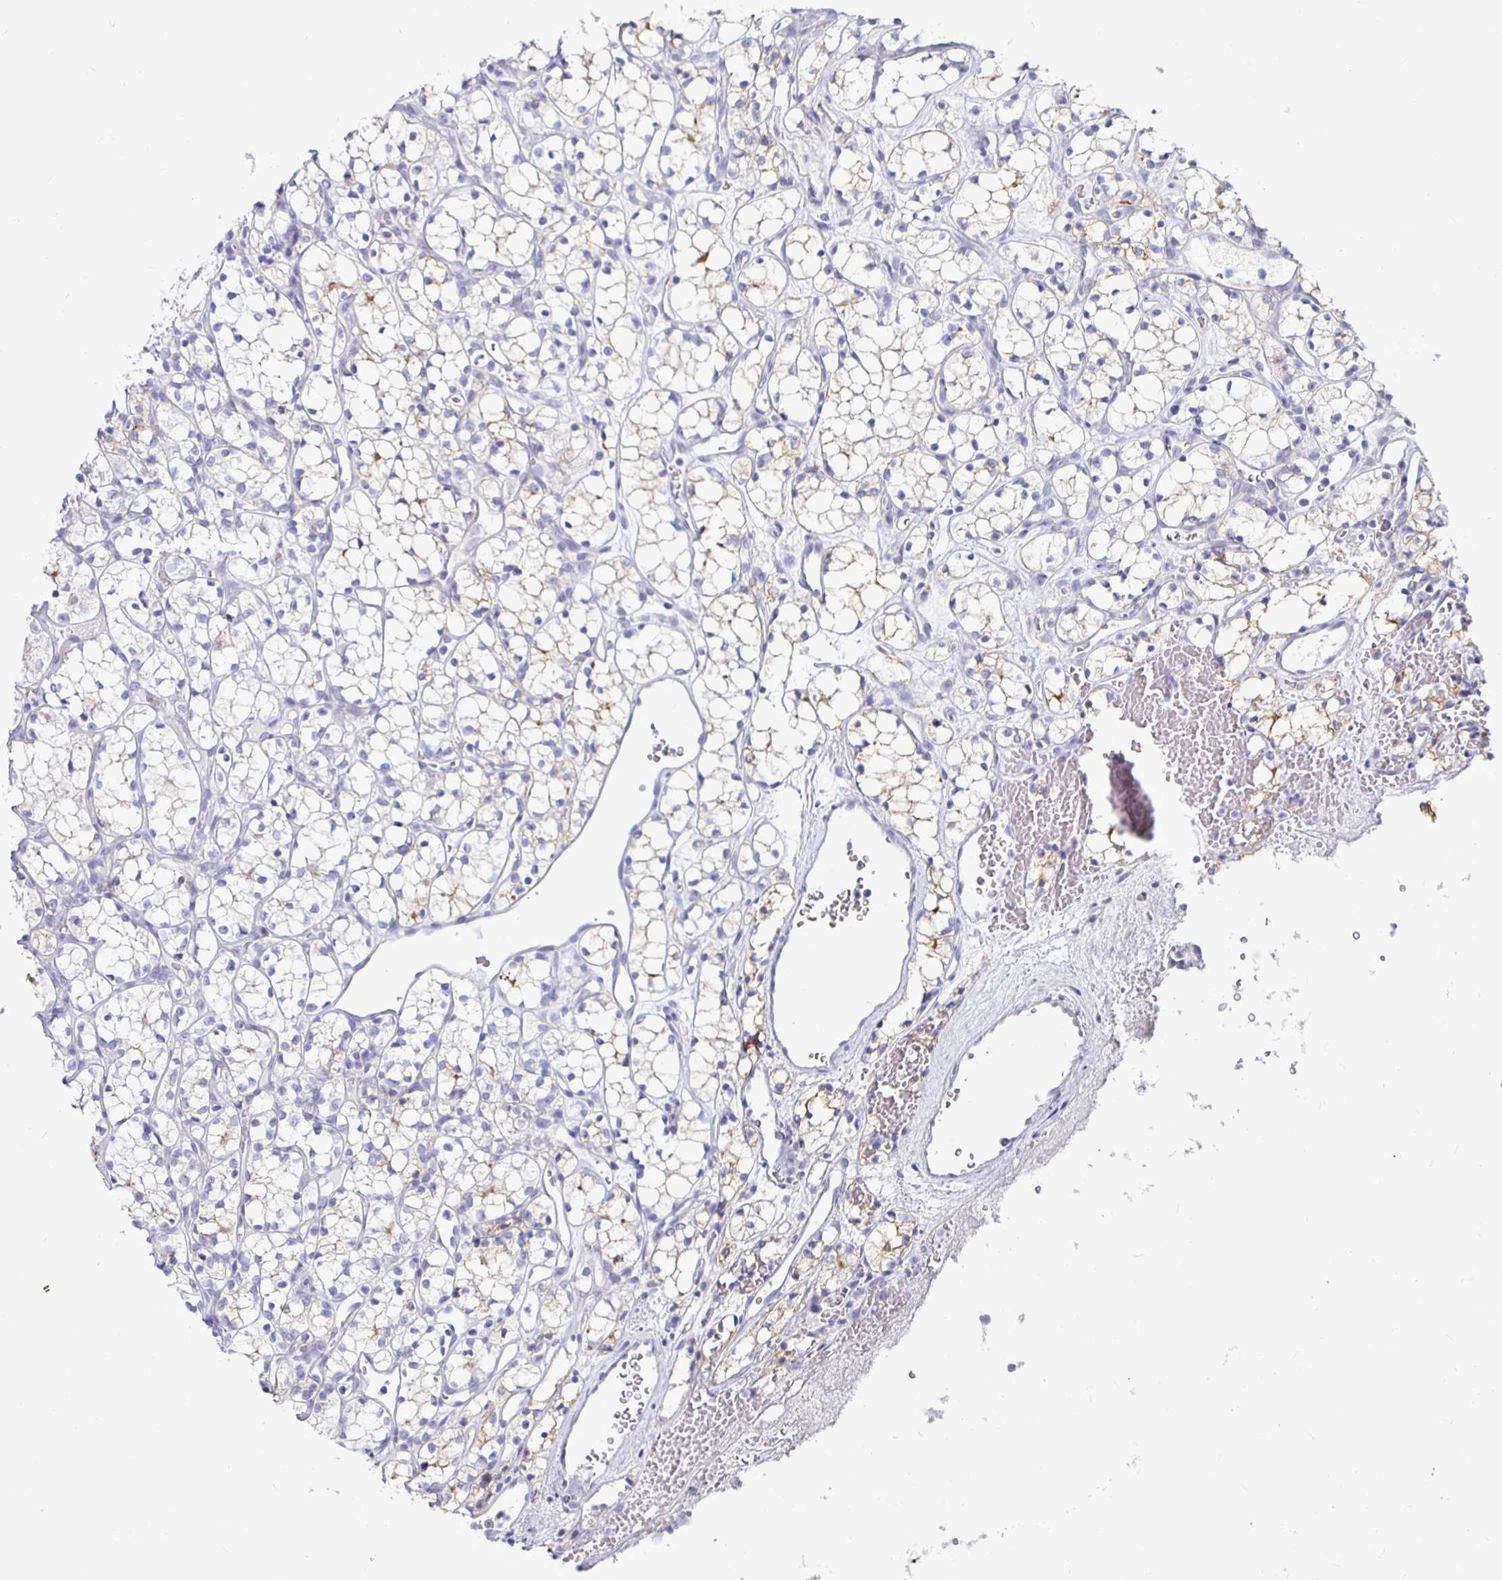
{"staining": {"intensity": "weak", "quantity": "<25%", "location": "cytoplasmic/membranous"}, "tissue": "renal cancer", "cell_type": "Tumor cells", "image_type": "cancer", "snomed": [{"axis": "morphology", "description": "Adenocarcinoma, NOS"}, {"axis": "topography", "description": "Kidney"}], "caption": "Tumor cells show no significant staining in renal cancer.", "gene": "CA9", "patient": {"sex": "female", "age": 69}}